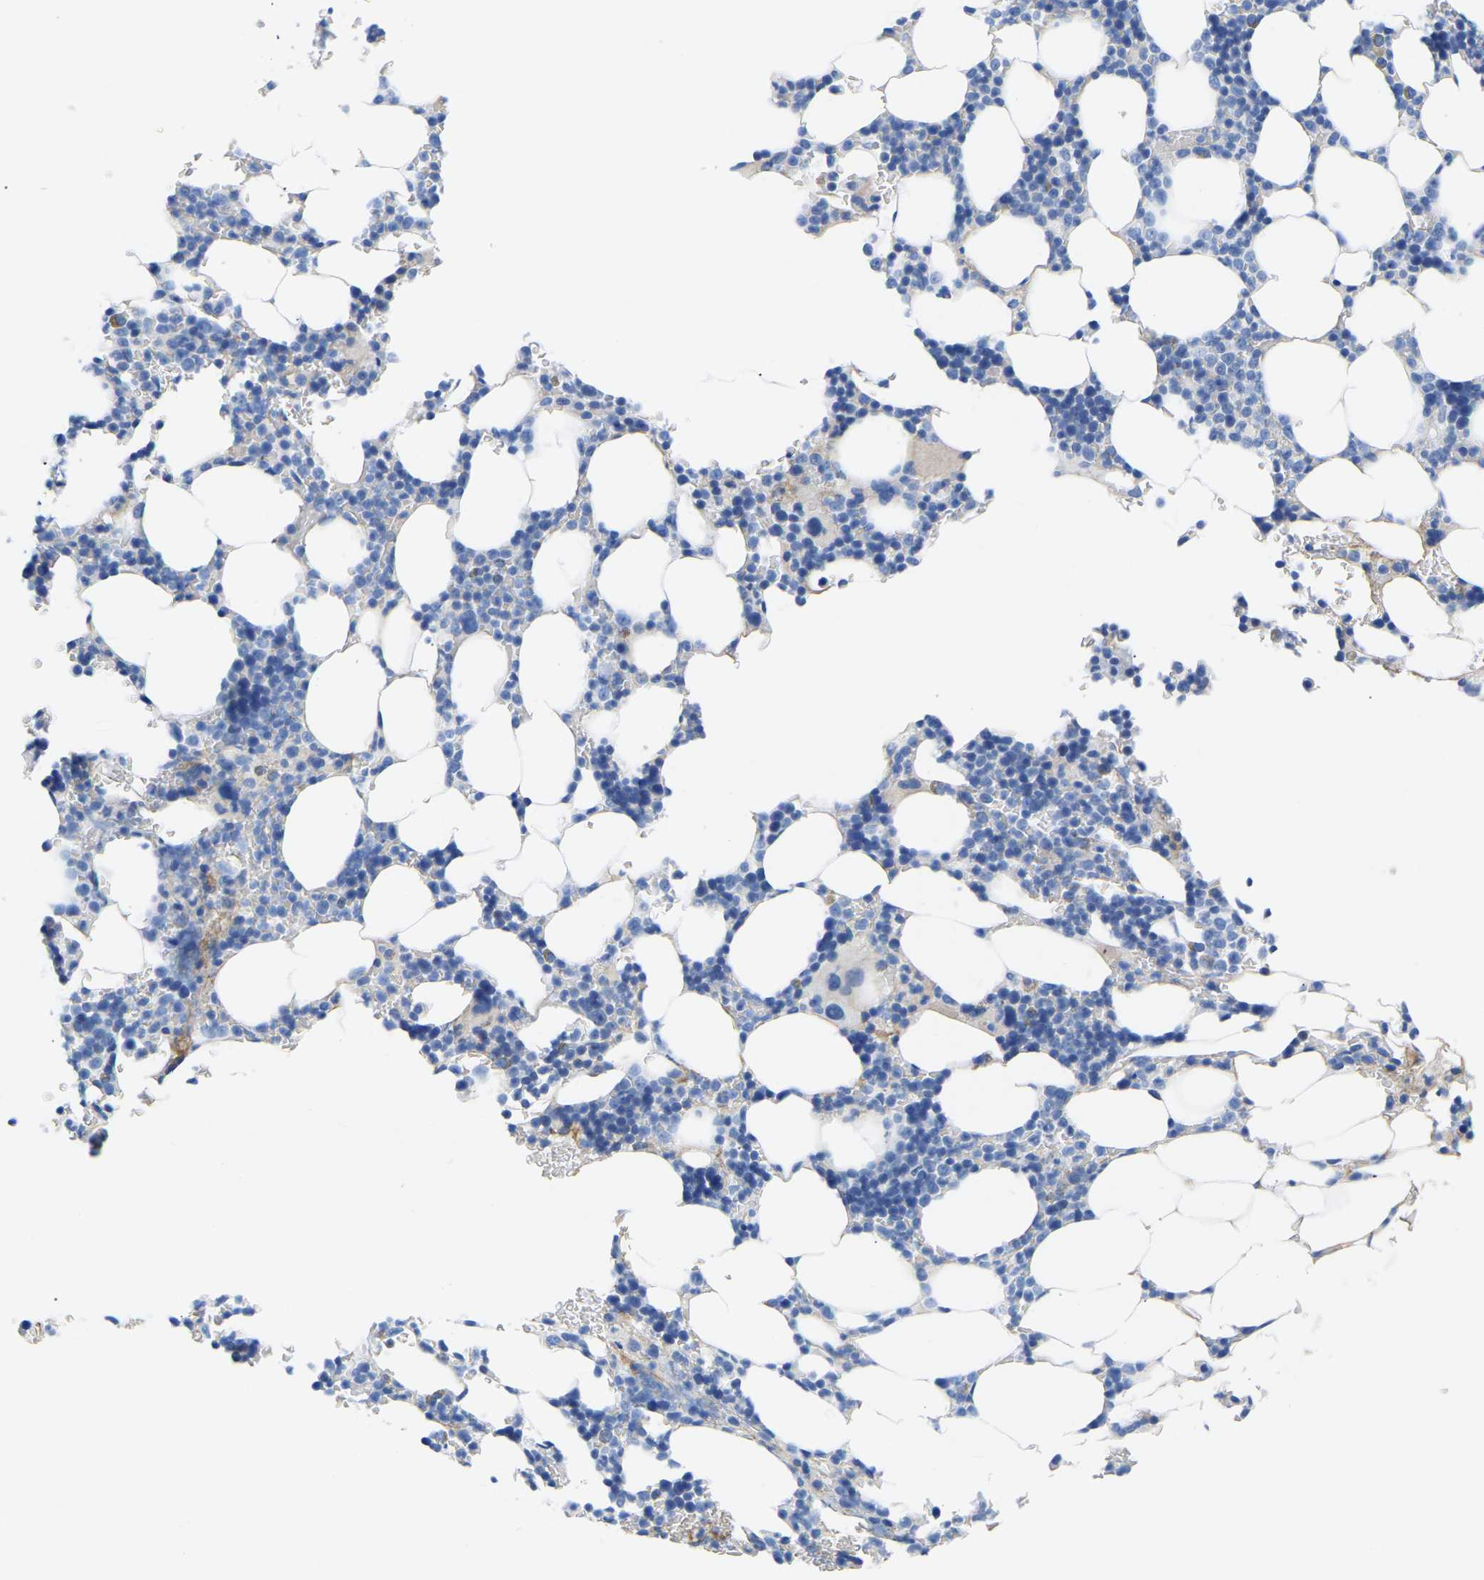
{"staining": {"intensity": "negative", "quantity": "none", "location": "none"}, "tissue": "bone marrow", "cell_type": "Hematopoietic cells", "image_type": "normal", "snomed": [{"axis": "morphology", "description": "Normal tissue, NOS"}, {"axis": "topography", "description": "Bone marrow"}], "caption": "A photomicrograph of bone marrow stained for a protein demonstrates no brown staining in hematopoietic cells.", "gene": "UPK3A", "patient": {"sex": "female", "age": 81}}